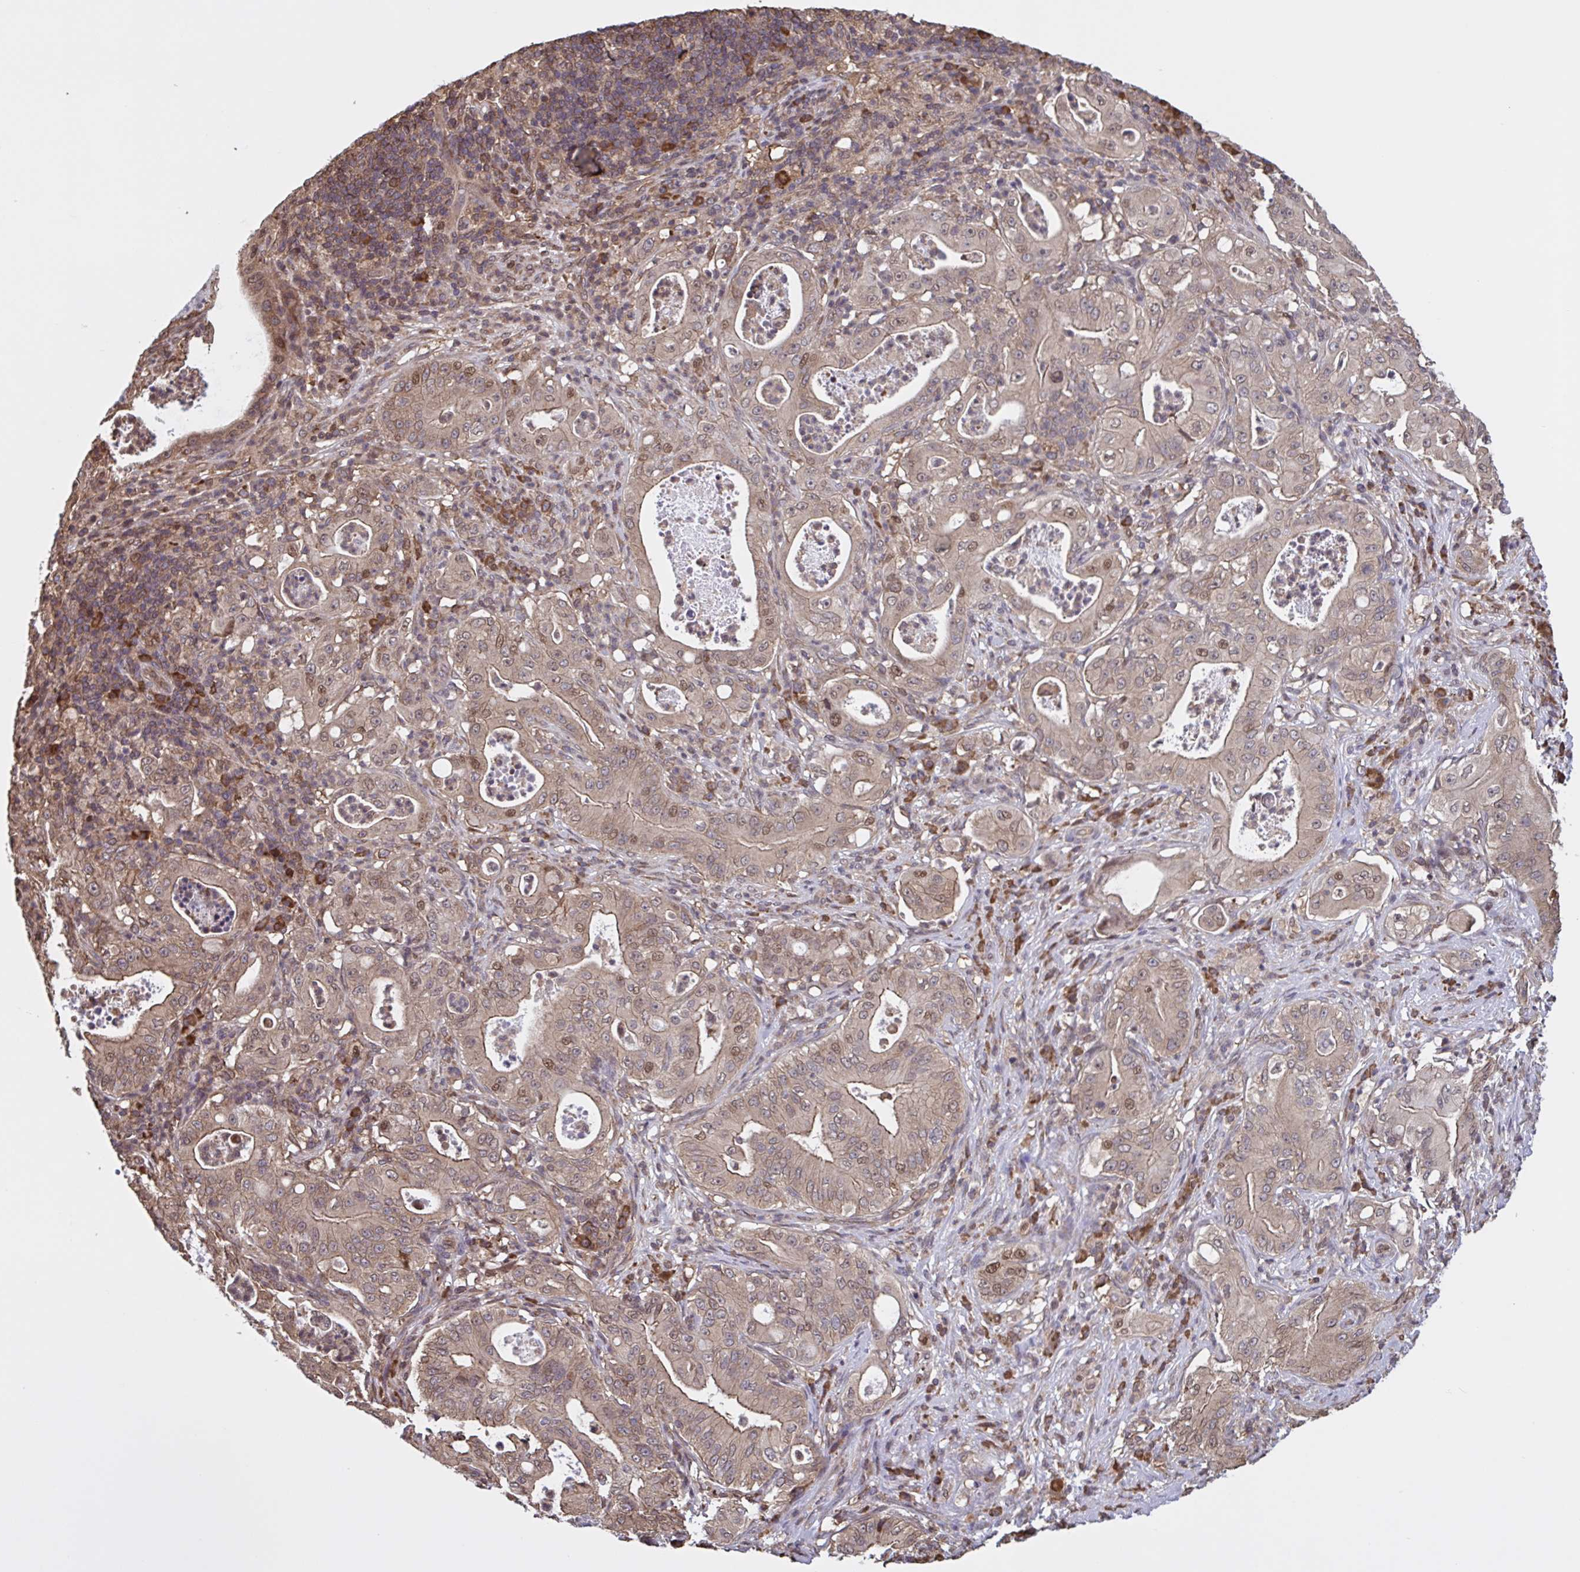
{"staining": {"intensity": "weak", "quantity": "25%-75%", "location": "cytoplasmic/membranous,nuclear"}, "tissue": "pancreatic cancer", "cell_type": "Tumor cells", "image_type": "cancer", "snomed": [{"axis": "morphology", "description": "Adenocarcinoma, NOS"}, {"axis": "topography", "description": "Pancreas"}], "caption": "The immunohistochemical stain highlights weak cytoplasmic/membranous and nuclear expression in tumor cells of pancreatic cancer tissue.", "gene": "SEC63", "patient": {"sex": "male", "age": 71}}